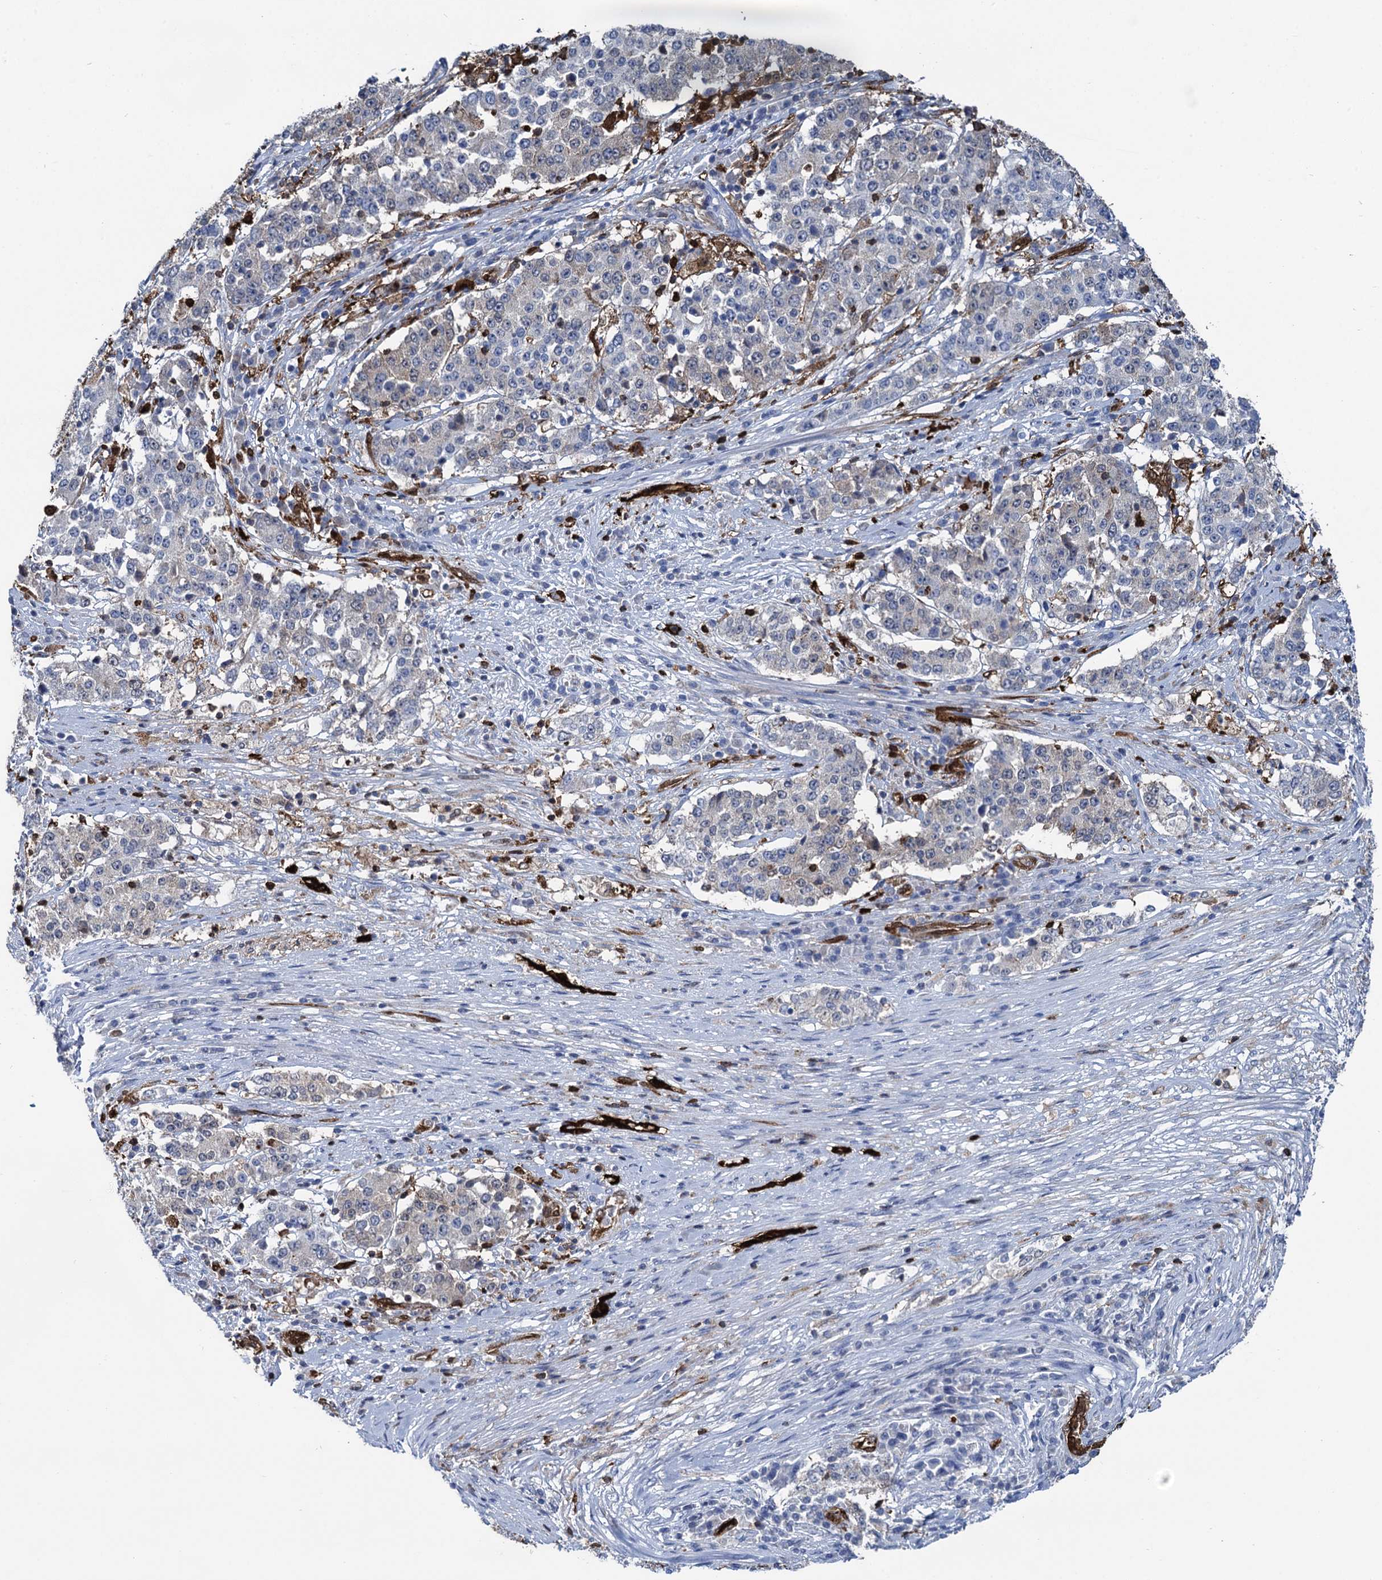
{"staining": {"intensity": "negative", "quantity": "none", "location": "none"}, "tissue": "stomach cancer", "cell_type": "Tumor cells", "image_type": "cancer", "snomed": [{"axis": "morphology", "description": "Adenocarcinoma, NOS"}, {"axis": "topography", "description": "Stomach"}], "caption": "This is an immunohistochemistry micrograph of human adenocarcinoma (stomach). There is no expression in tumor cells.", "gene": "FABP5", "patient": {"sex": "male", "age": 59}}